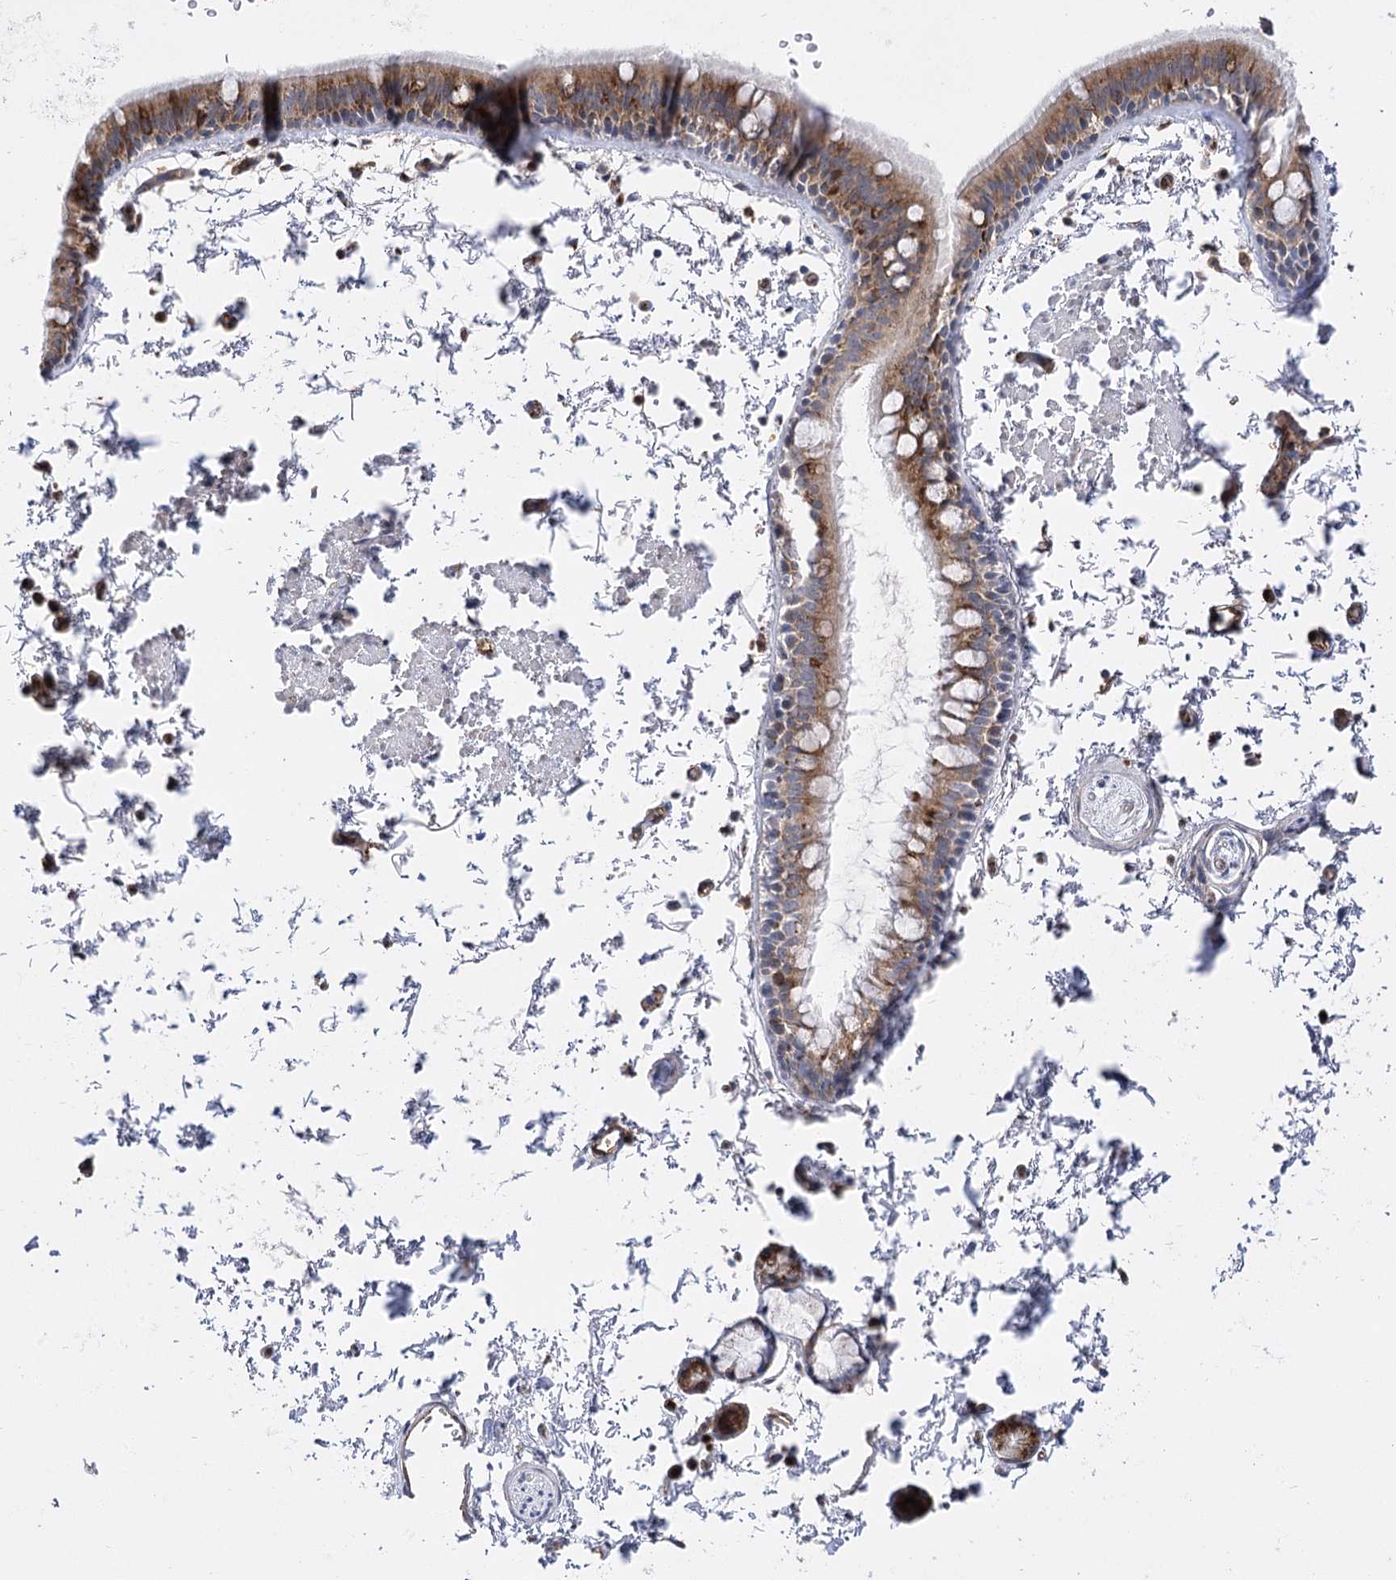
{"staining": {"intensity": "moderate", "quantity": ">75%", "location": "cytoplasmic/membranous"}, "tissue": "bronchus", "cell_type": "Respiratory epithelial cells", "image_type": "normal", "snomed": [{"axis": "morphology", "description": "Normal tissue, NOS"}, {"axis": "topography", "description": "Lymph node"}, {"axis": "topography", "description": "Bronchus"}], "caption": "The histopathology image shows staining of normal bronchus, revealing moderate cytoplasmic/membranous protein expression (brown color) within respiratory epithelial cells. The protein of interest is shown in brown color, while the nuclei are stained blue.", "gene": "ARHGAP31", "patient": {"sex": "female", "age": 70}}